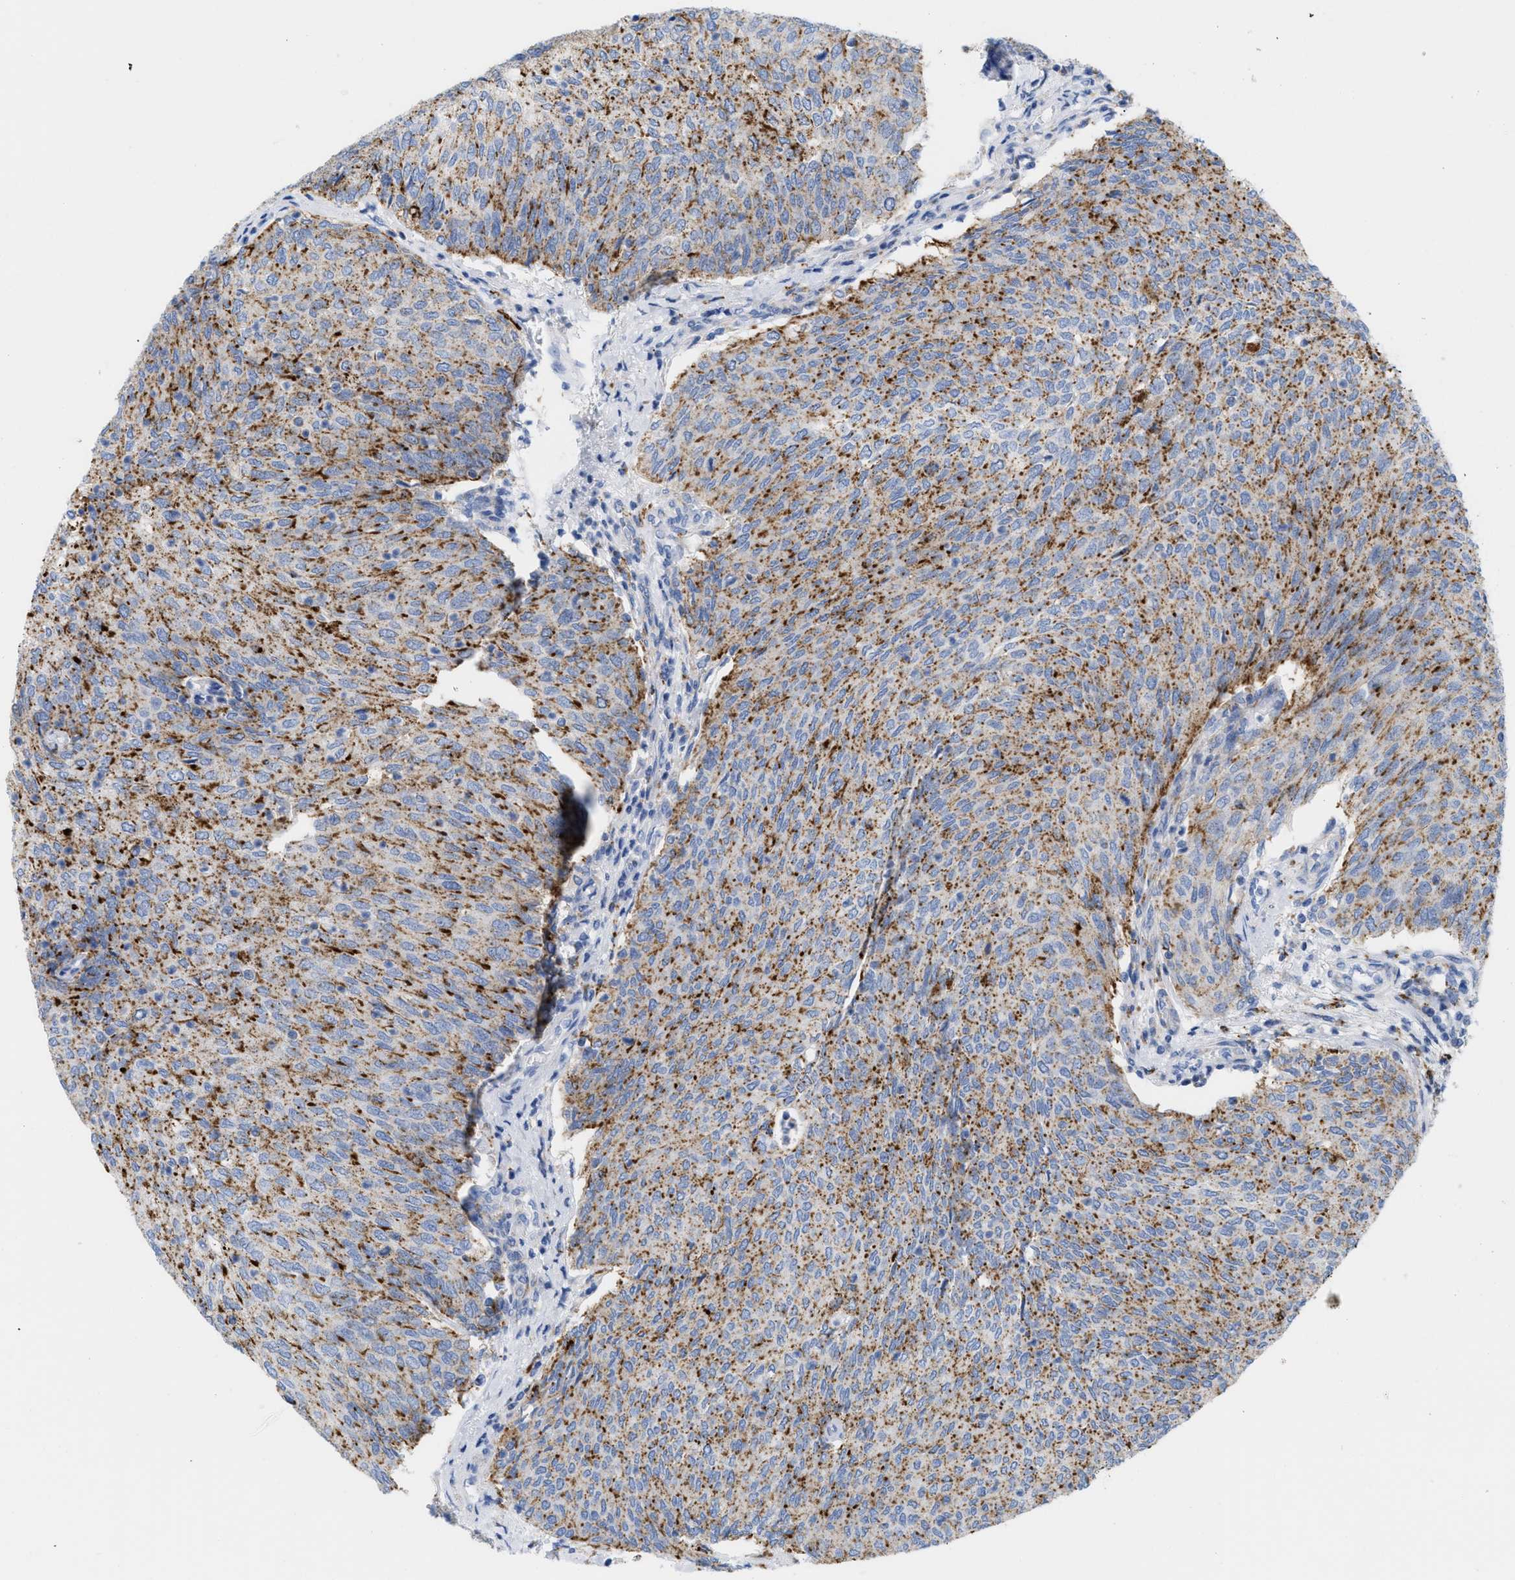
{"staining": {"intensity": "moderate", "quantity": ">75%", "location": "cytoplasmic/membranous"}, "tissue": "urothelial cancer", "cell_type": "Tumor cells", "image_type": "cancer", "snomed": [{"axis": "morphology", "description": "Urothelial carcinoma, Low grade"}, {"axis": "topography", "description": "Urinary bladder"}], "caption": "Immunohistochemistry of human urothelial cancer shows medium levels of moderate cytoplasmic/membranous positivity in about >75% of tumor cells.", "gene": "DRAM2", "patient": {"sex": "female", "age": 79}}